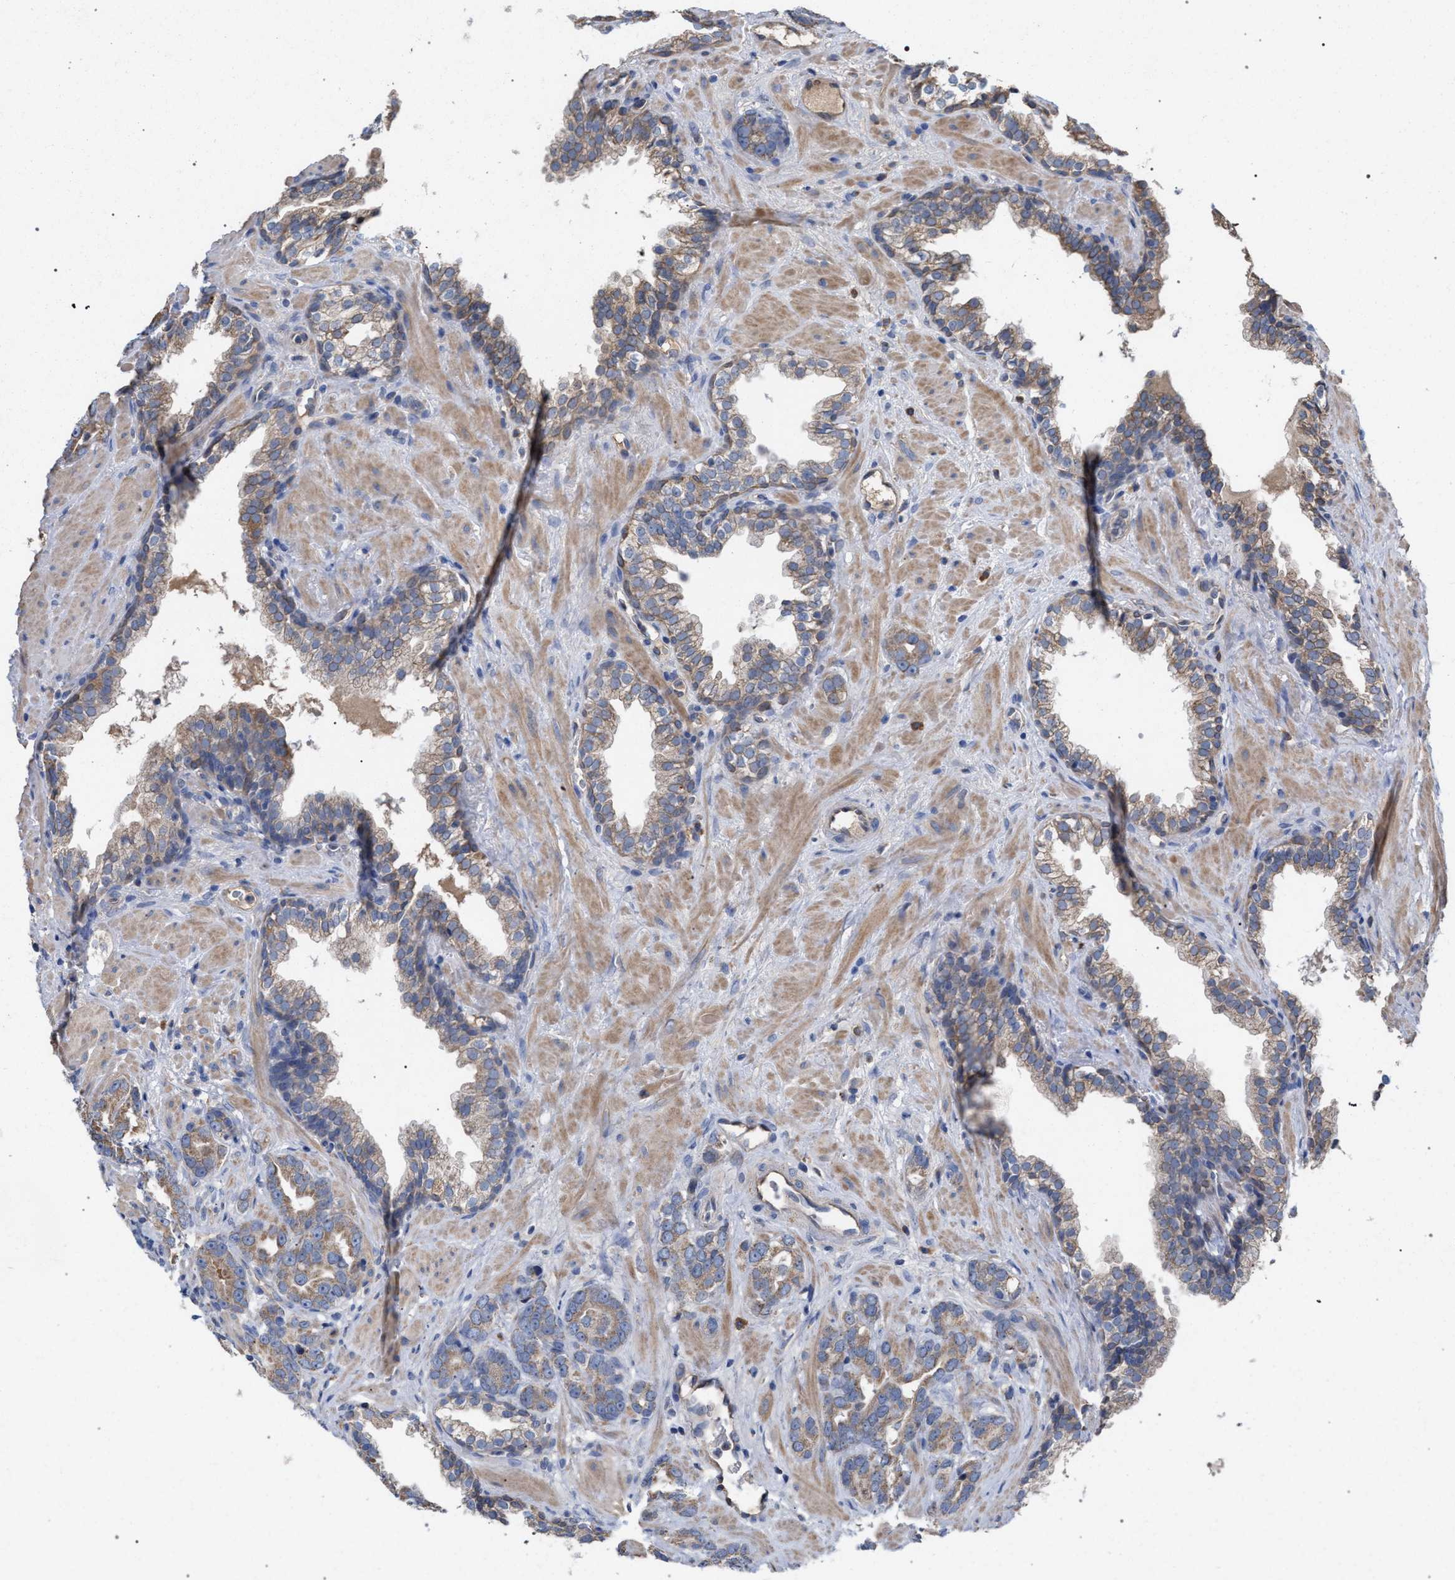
{"staining": {"intensity": "weak", "quantity": ">75%", "location": "cytoplasmic/membranous"}, "tissue": "prostate cancer", "cell_type": "Tumor cells", "image_type": "cancer", "snomed": [{"axis": "morphology", "description": "Adenocarcinoma, Low grade"}, {"axis": "topography", "description": "Prostate"}], "caption": "Prostate adenocarcinoma (low-grade) was stained to show a protein in brown. There is low levels of weak cytoplasmic/membranous positivity in approximately >75% of tumor cells.", "gene": "BCL2L12", "patient": {"sex": "male", "age": 59}}